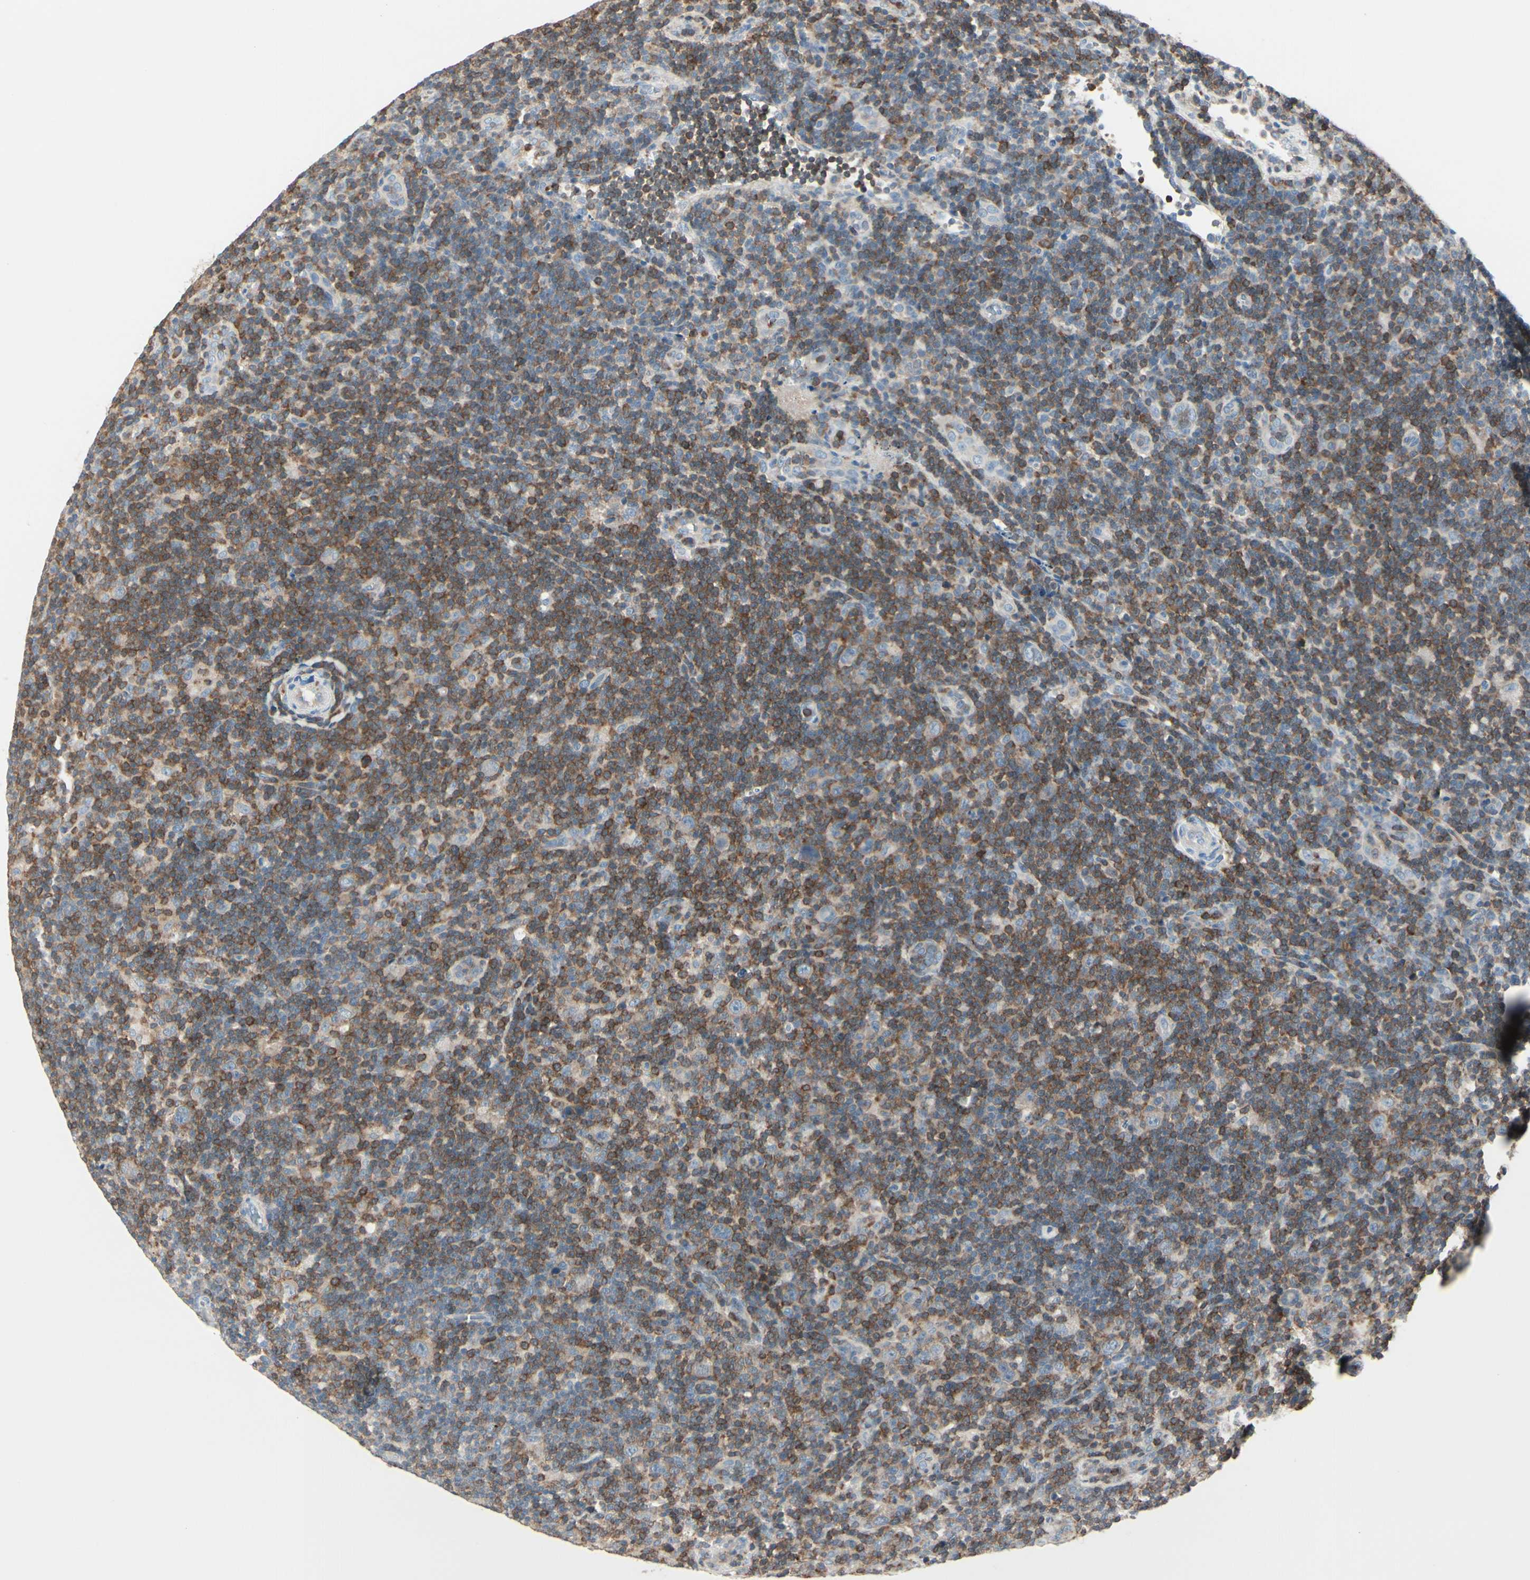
{"staining": {"intensity": "negative", "quantity": "none", "location": "none"}, "tissue": "lymphoma", "cell_type": "Tumor cells", "image_type": "cancer", "snomed": [{"axis": "morphology", "description": "Hodgkin's disease, NOS"}, {"axis": "topography", "description": "Lymph node"}], "caption": "This is a histopathology image of immunohistochemistry staining of lymphoma, which shows no positivity in tumor cells.", "gene": "SLC9A3R1", "patient": {"sex": "female", "age": 57}}